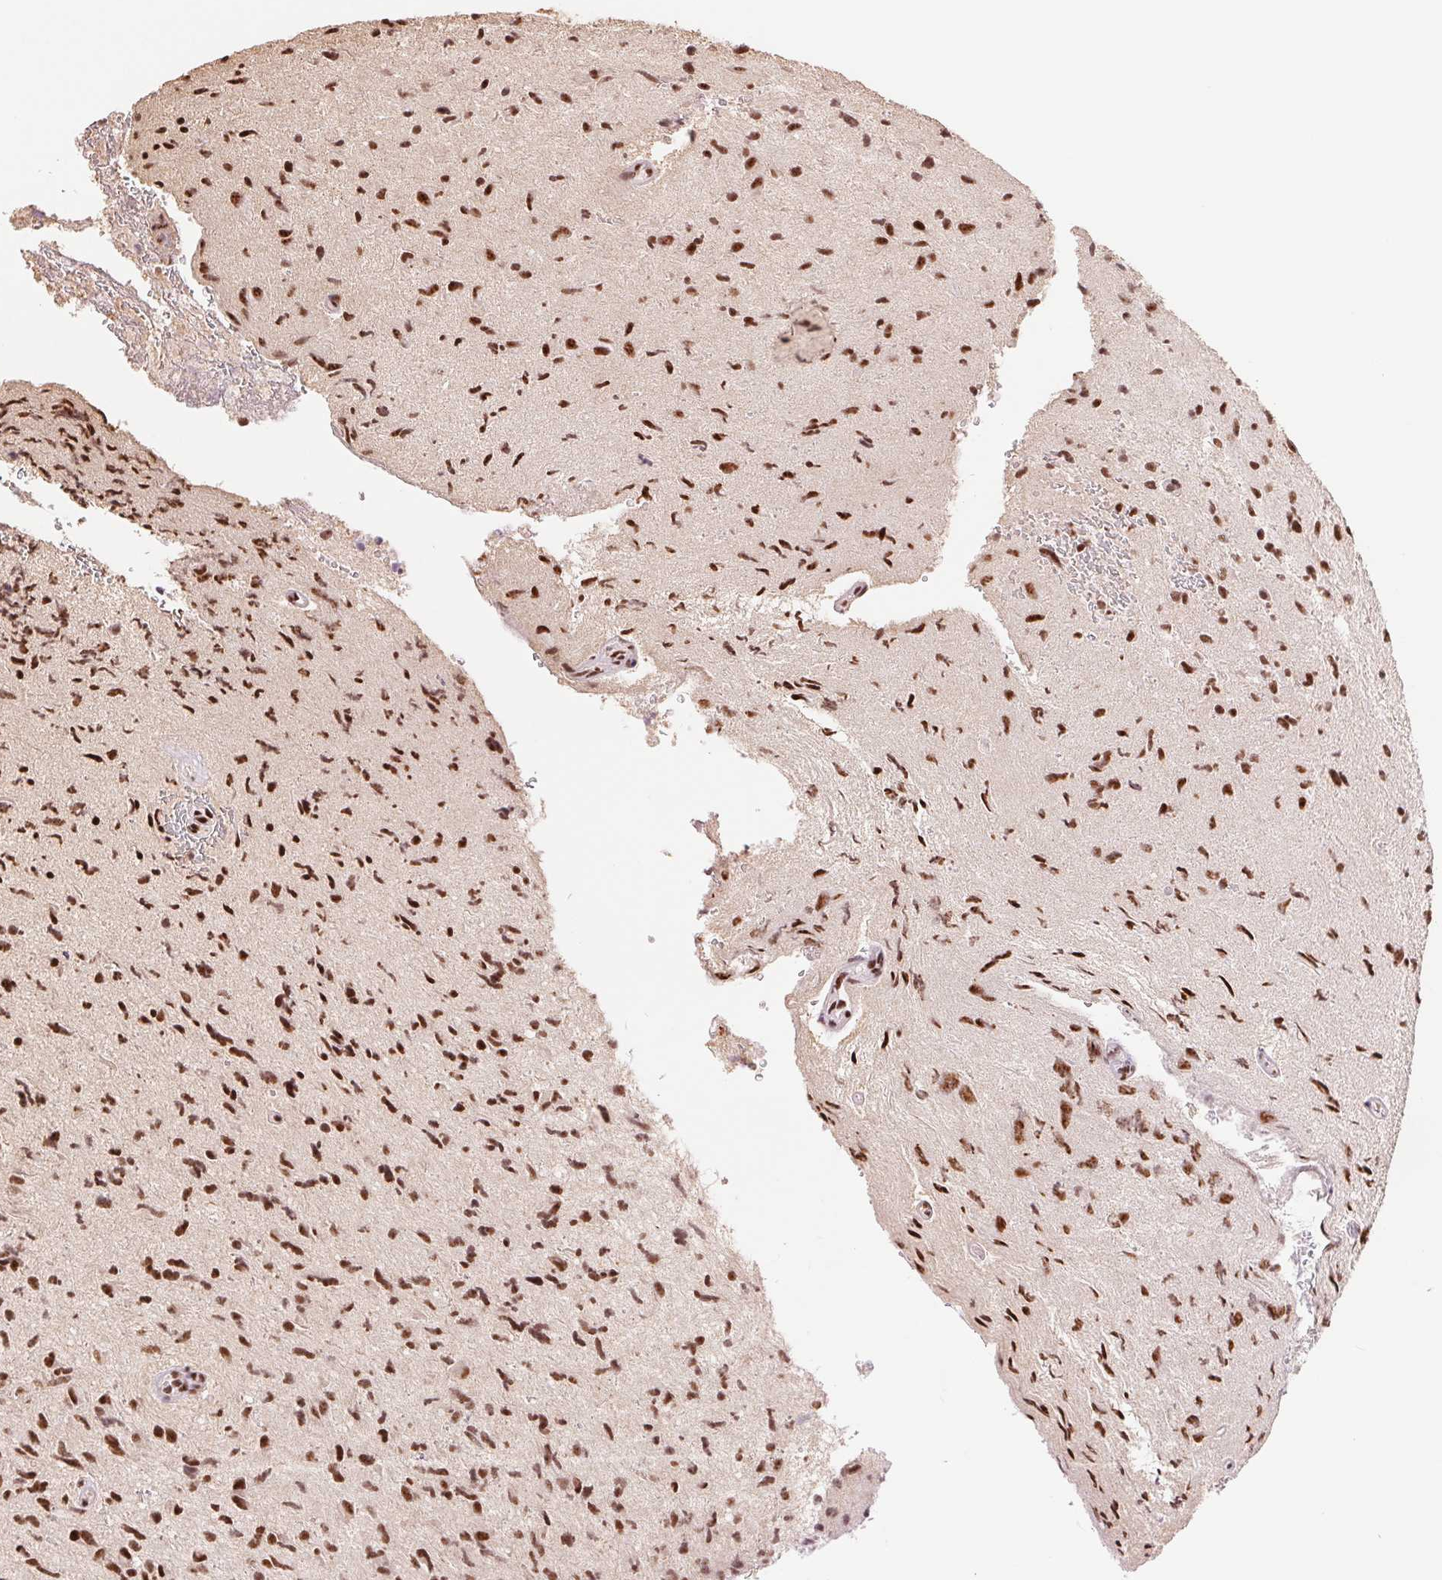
{"staining": {"intensity": "strong", "quantity": ">75%", "location": "nuclear"}, "tissue": "glioma", "cell_type": "Tumor cells", "image_type": "cancer", "snomed": [{"axis": "morphology", "description": "Glioma, malignant, High grade"}, {"axis": "topography", "description": "Brain"}], "caption": "High-grade glioma (malignant) tissue shows strong nuclear expression in approximately >75% of tumor cells", "gene": "SREK1", "patient": {"sex": "male", "age": 54}}